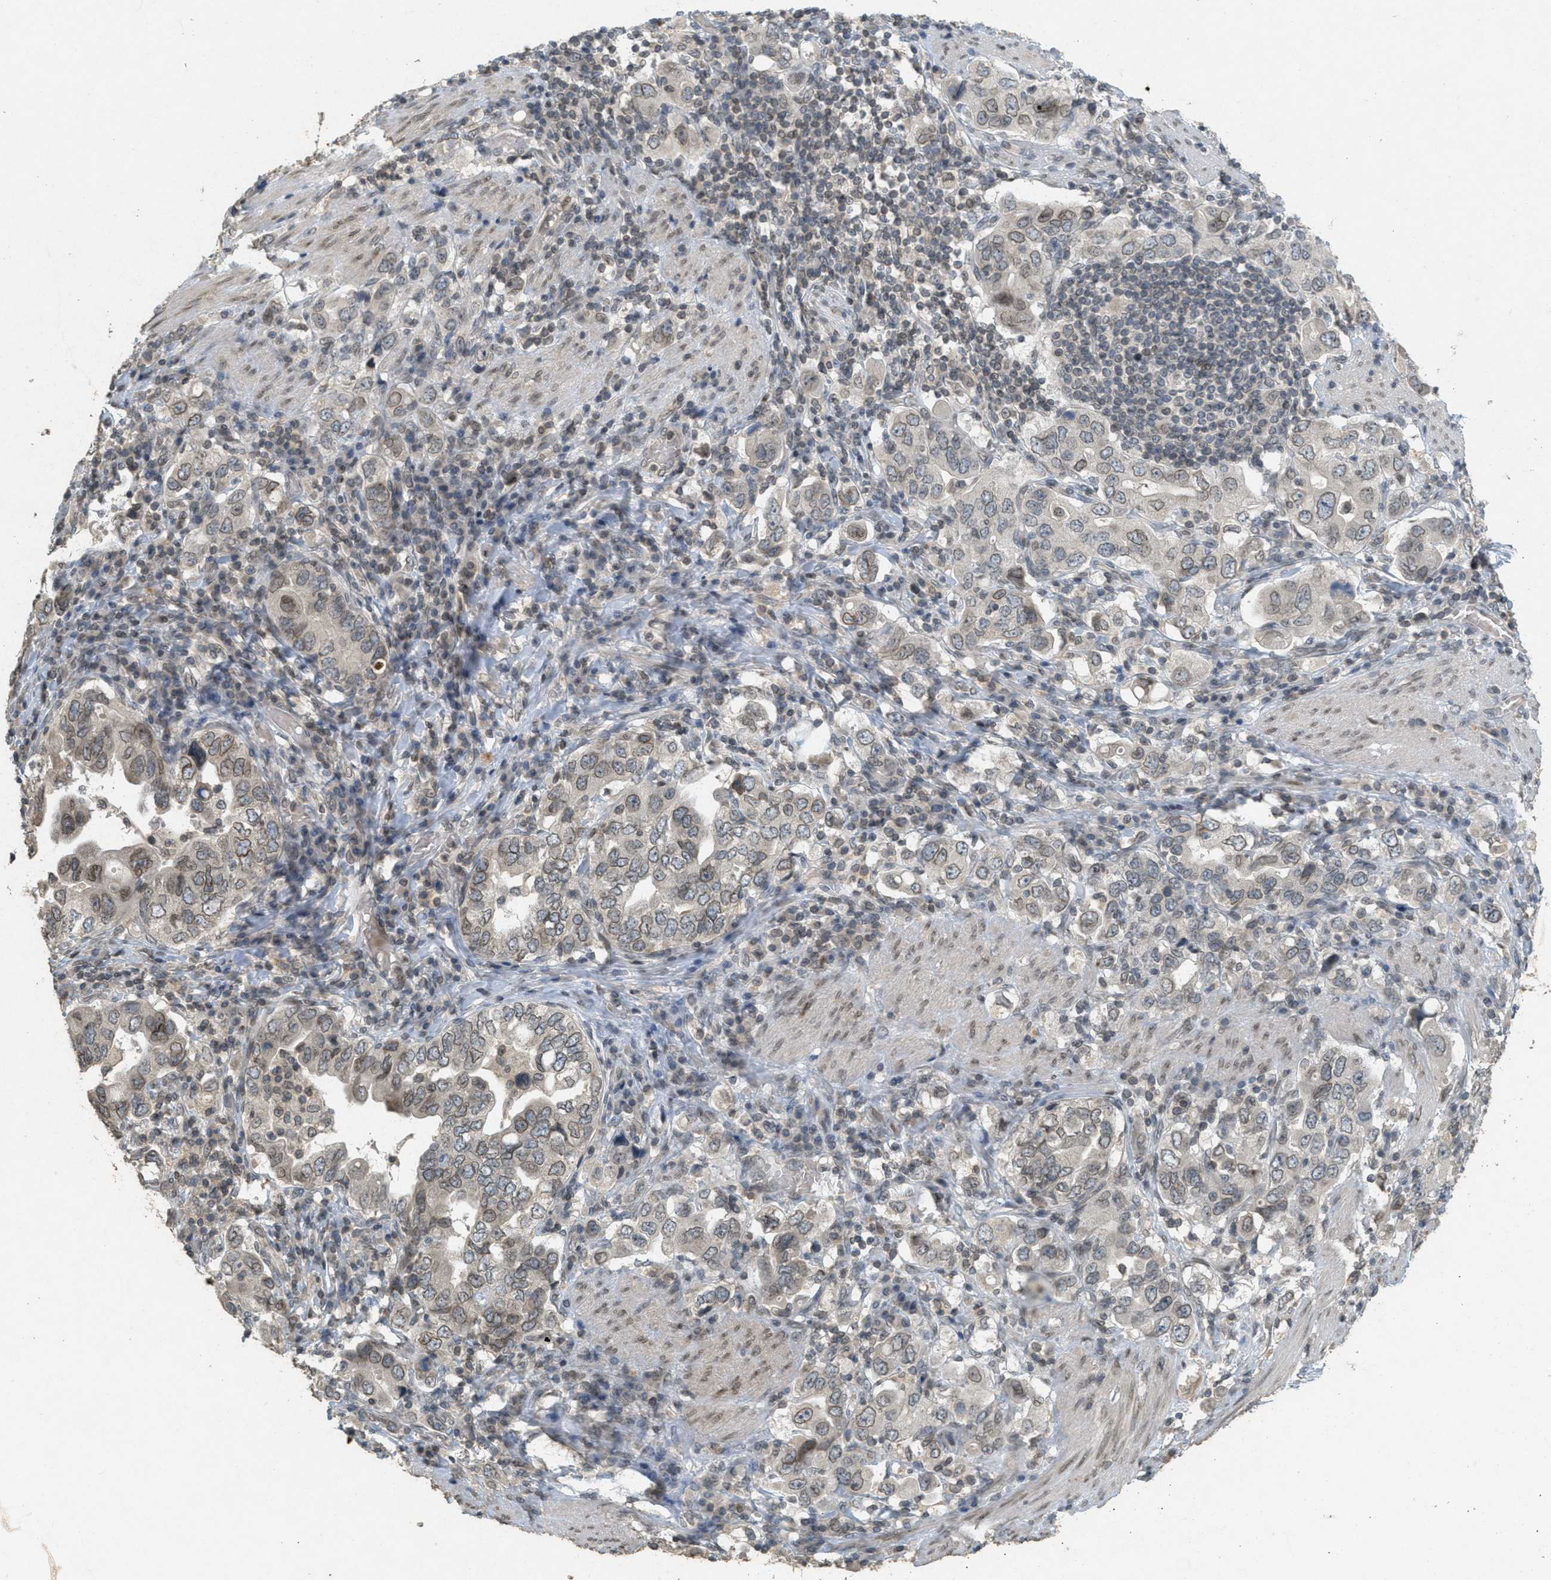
{"staining": {"intensity": "weak", "quantity": ">75%", "location": "cytoplasmic/membranous,nuclear"}, "tissue": "stomach cancer", "cell_type": "Tumor cells", "image_type": "cancer", "snomed": [{"axis": "morphology", "description": "Adenocarcinoma, NOS"}, {"axis": "topography", "description": "Stomach, upper"}], "caption": "Adenocarcinoma (stomach) stained with a protein marker exhibits weak staining in tumor cells.", "gene": "ABHD6", "patient": {"sex": "male", "age": 62}}